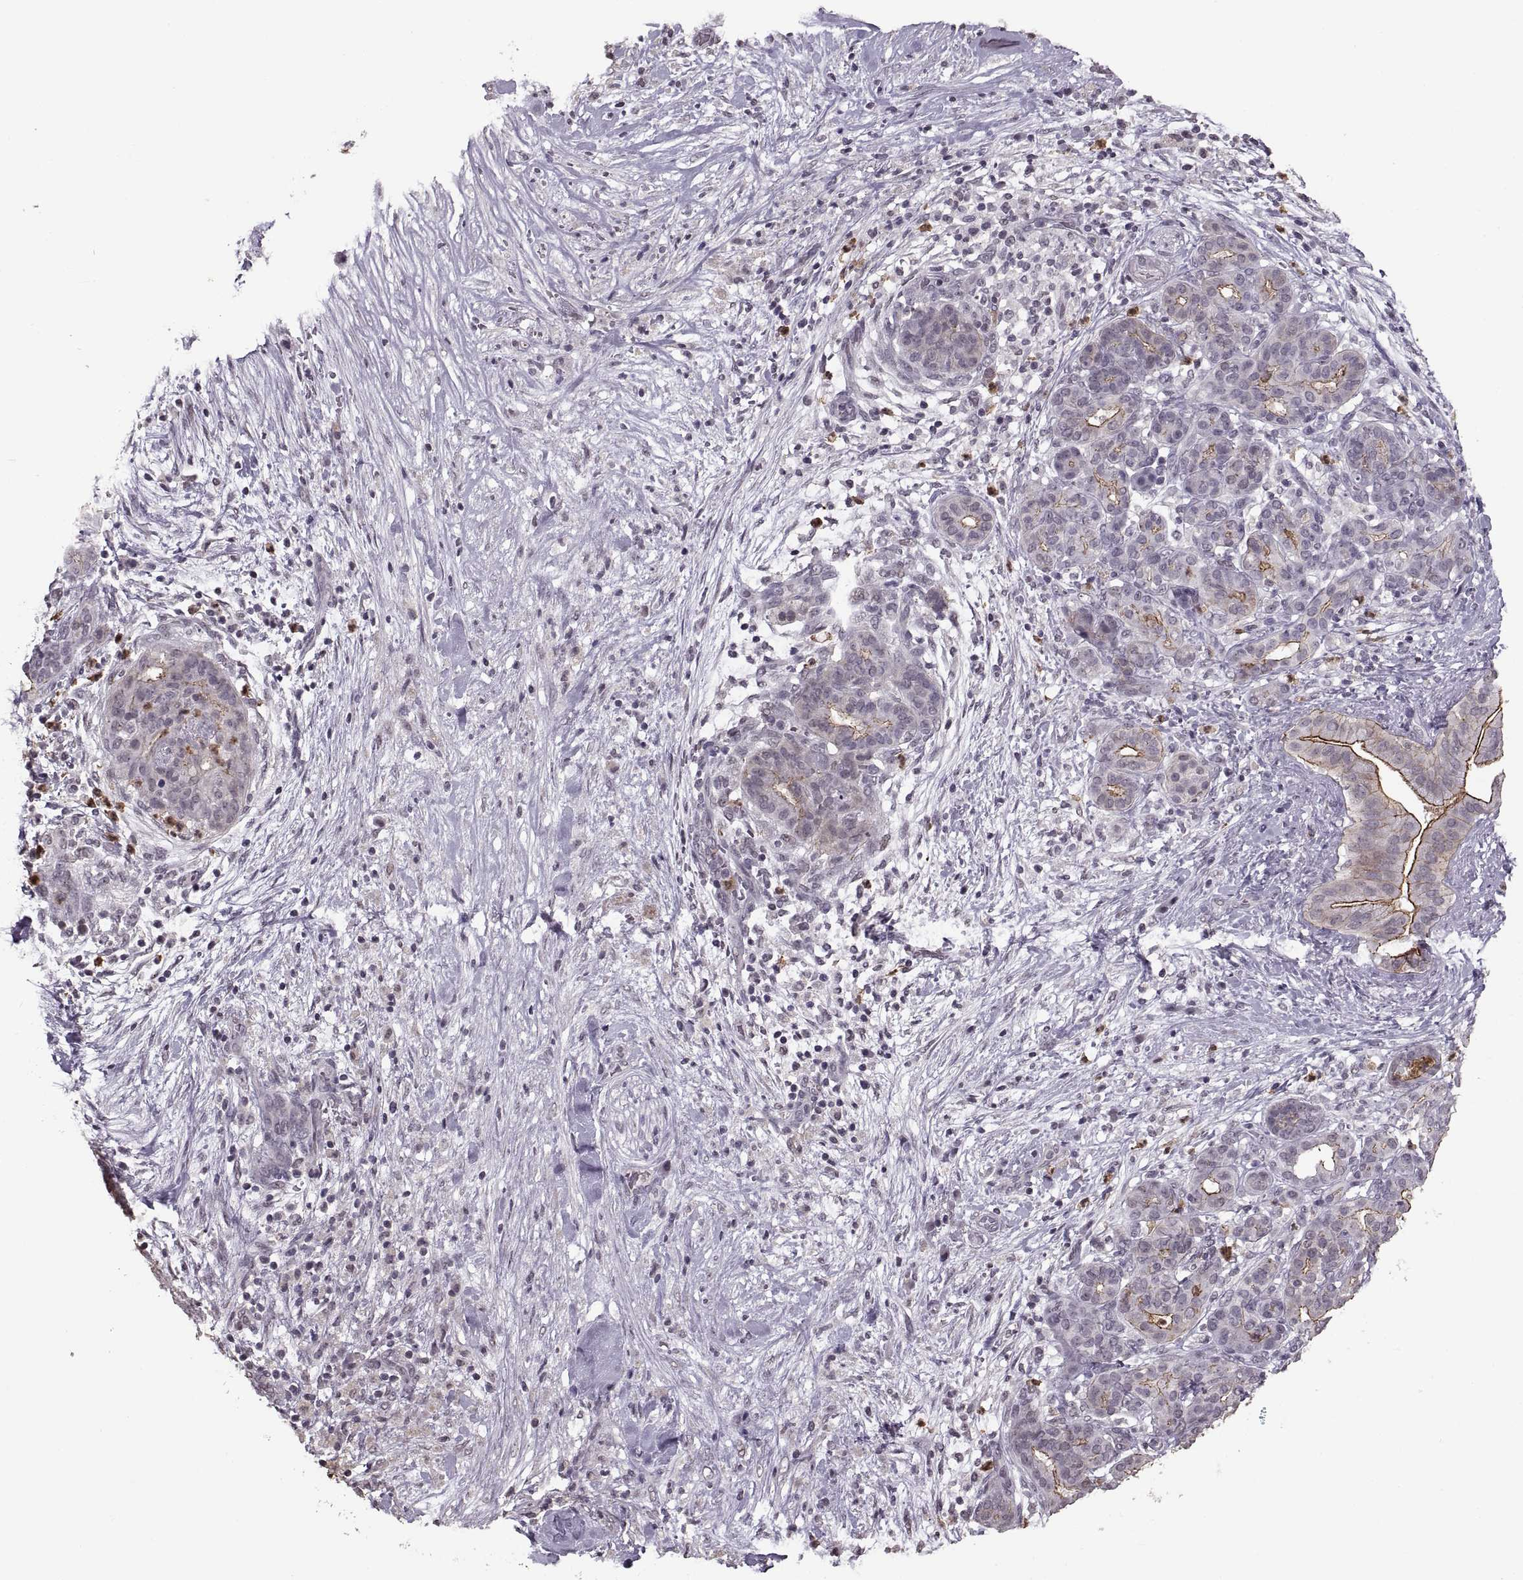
{"staining": {"intensity": "moderate", "quantity": "<25%", "location": "cytoplasmic/membranous"}, "tissue": "pancreatic cancer", "cell_type": "Tumor cells", "image_type": "cancer", "snomed": [{"axis": "morphology", "description": "Adenocarcinoma, NOS"}, {"axis": "topography", "description": "Pancreas"}], "caption": "A brown stain labels moderate cytoplasmic/membranous expression of a protein in human pancreatic adenocarcinoma tumor cells.", "gene": "PALS1", "patient": {"sex": "male", "age": 44}}